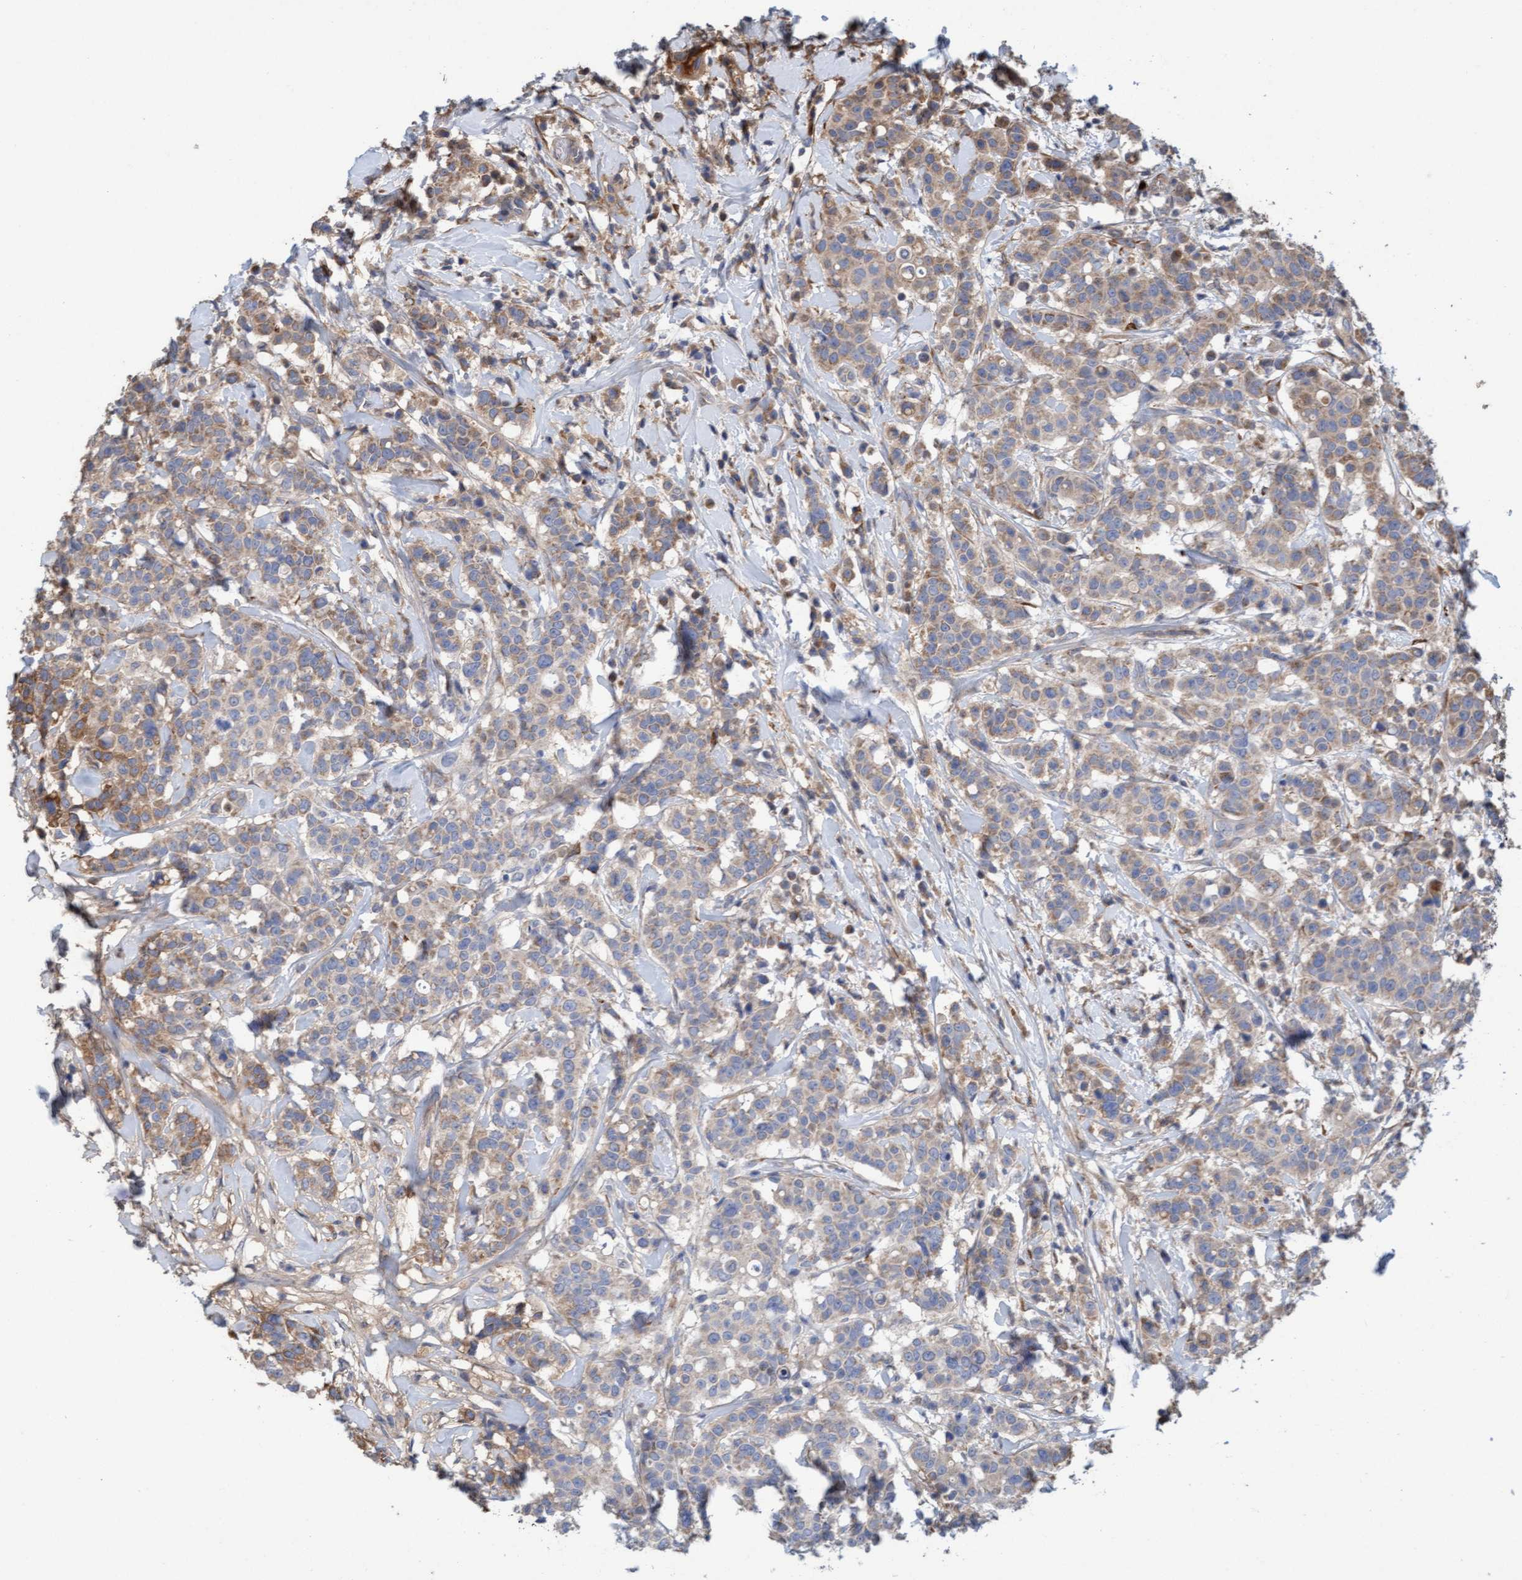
{"staining": {"intensity": "weak", "quantity": ">75%", "location": "cytoplasmic/membranous"}, "tissue": "breast cancer", "cell_type": "Tumor cells", "image_type": "cancer", "snomed": [{"axis": "morphology", "description": "Duct carcinoma"}, {"axis": "topography", "description": "Breast"}], "caption": "The immunohistochemical stain highlights weak cytoplasmic/membranous positivity in tumor cells of breast cancer (intraductal carcinoma) tissue.", "gene": "DDHD2", "patient": {"sex": "female", "age": 27}}